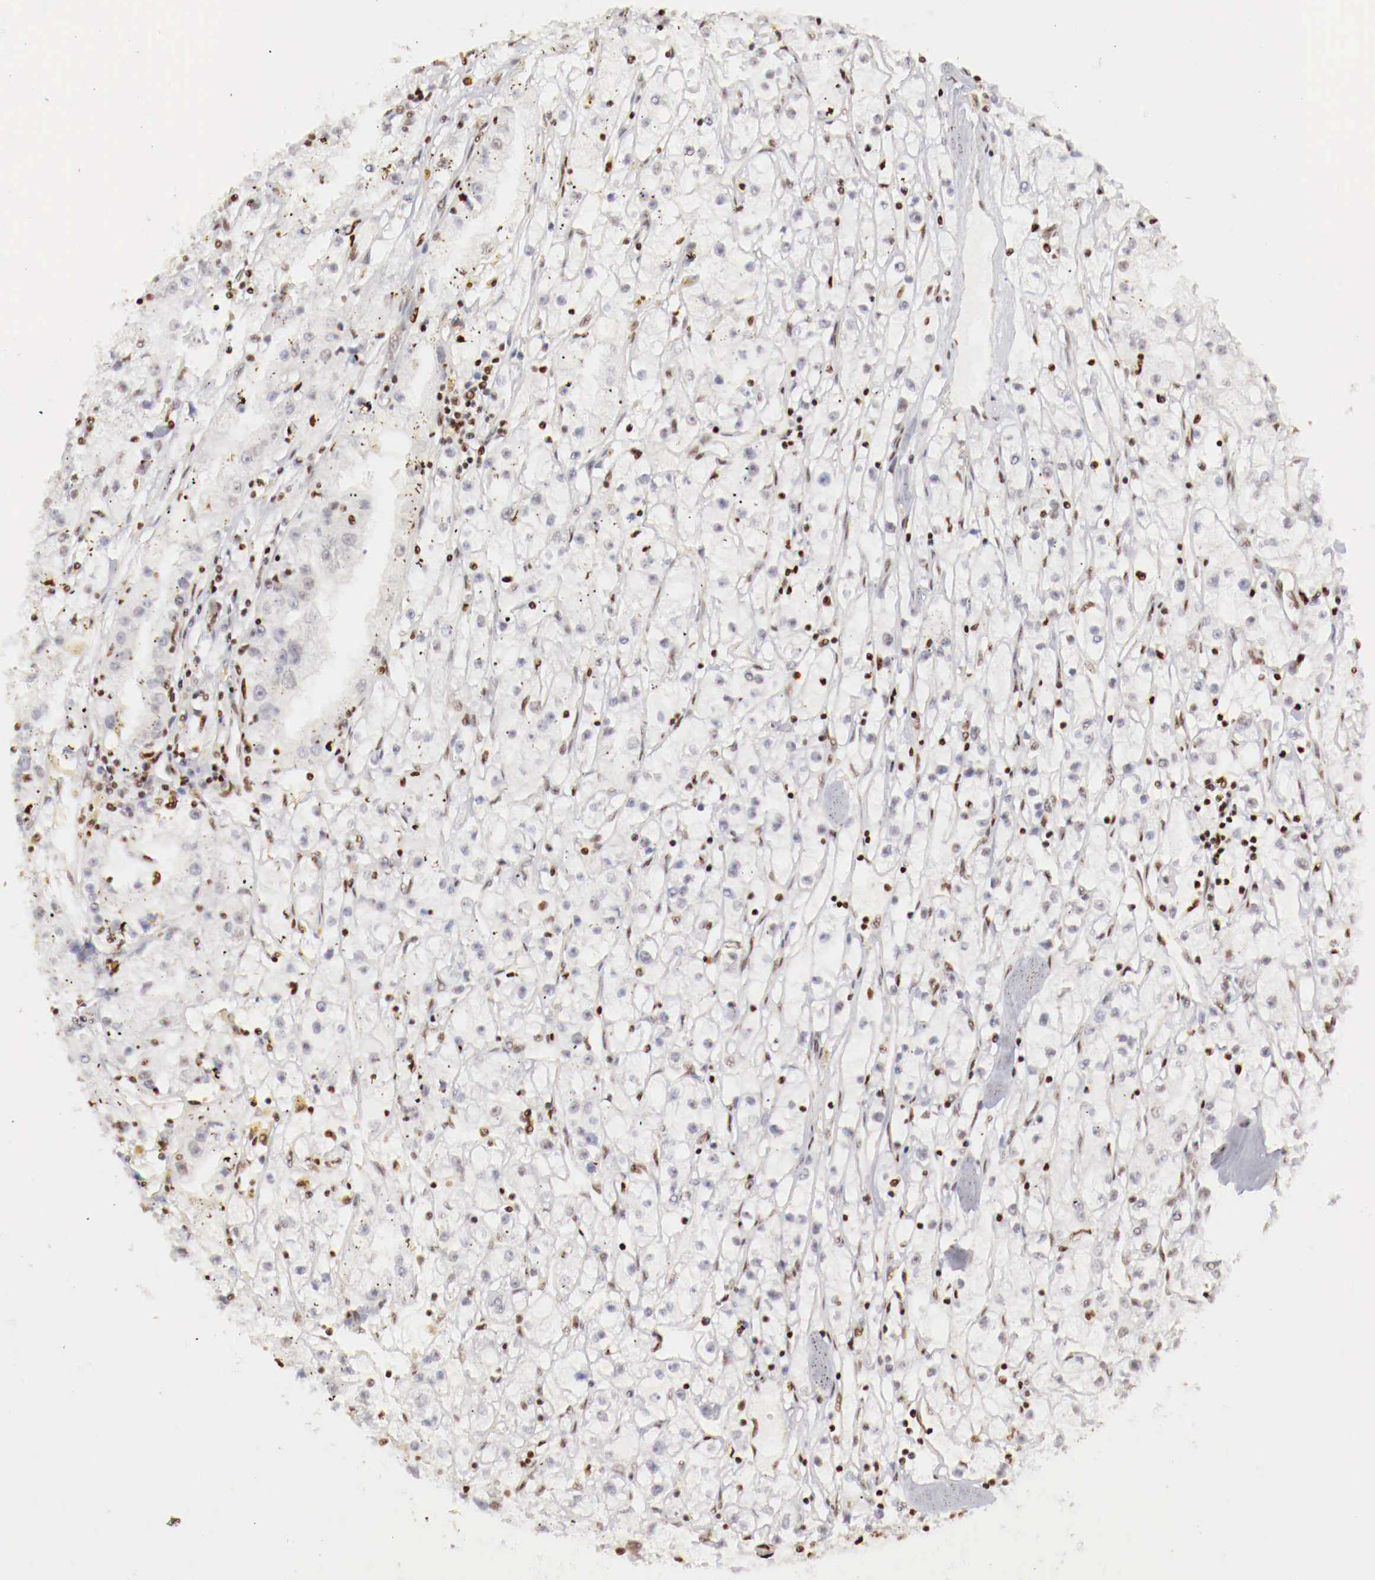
{"staining": {"intensity": "weak", "quantity": "<25%", "location": "nuclear"}, "tissue": "renal cancer", "cell_type": "Tumor cells", "image_type": "cancer", "snomed": [{"axis": "morphology", "description": "Adenocarcinoma, NOS"}, {"axis": "topography", "description": "Kidney"}], "caption": "Immunohistochemical staining of human renal cancer (adenocarcinoma) shows no significant positivity in tumor cells.", "gene": "MAX", "patient": {"sex": "male", "age": 56}}